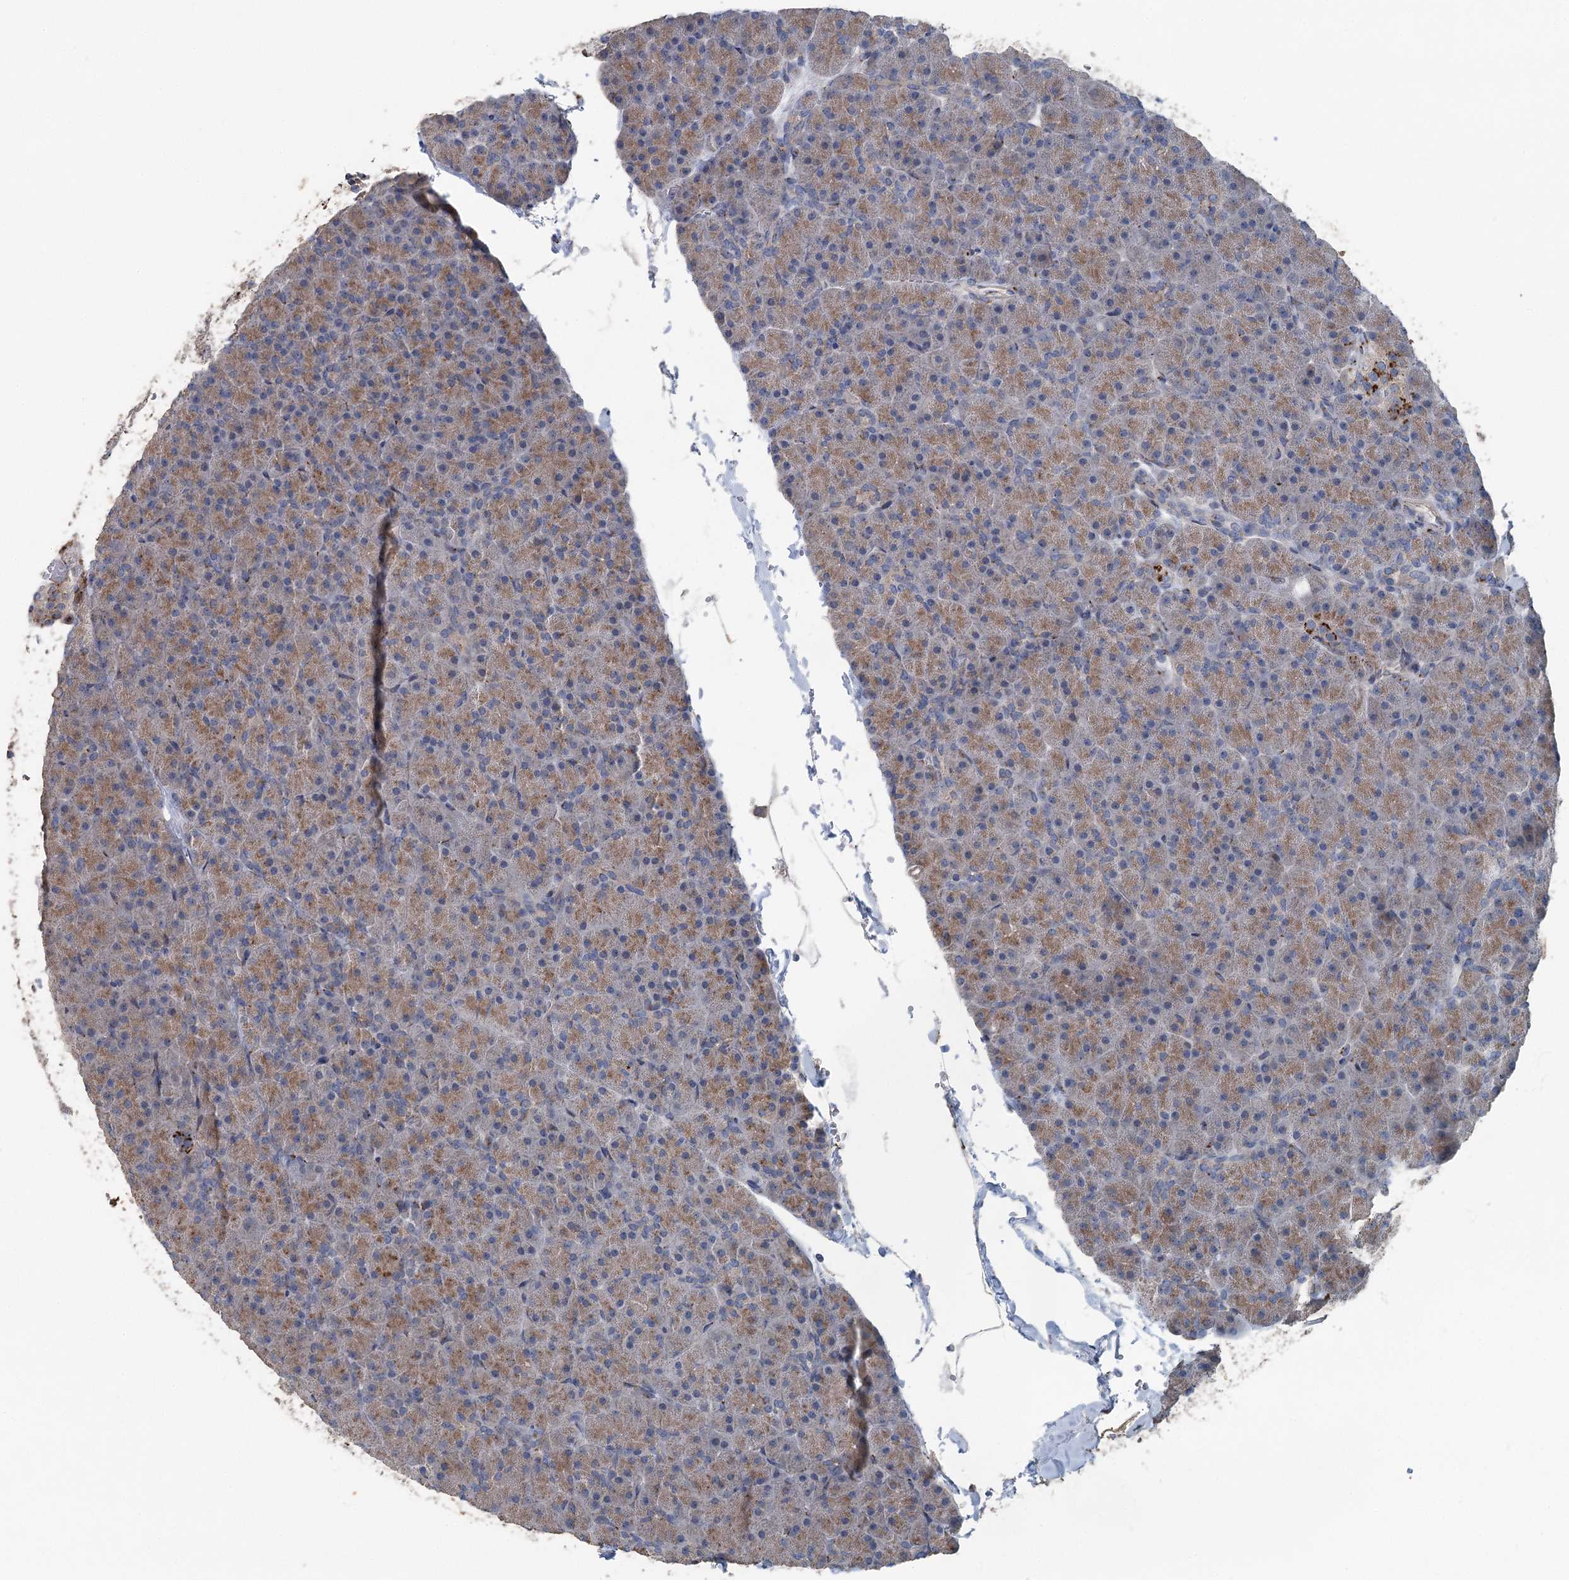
{"staining": {"intensity": "moderate", "quantity": ">75%", "location": "cytoplasmic/membranous"}, "tissue": "pancreas", "cell_type": "Exocrine glandular cells", "image_type": "normal", "snomed": [{"axis": "morphology", "description": "Normal tissue, NOS"}, {"axis": "topography", "description": "Pancreas"}], "caption": "This image displays immunohistochemistry (IHC) staining of unremarkable human pancreas, with medium moderate cytoplasmic/membranous staining in about >75% of exocrine glandular cells.", "gene": "ITIH5", "patient": {"sex": "male", "age": 36}}